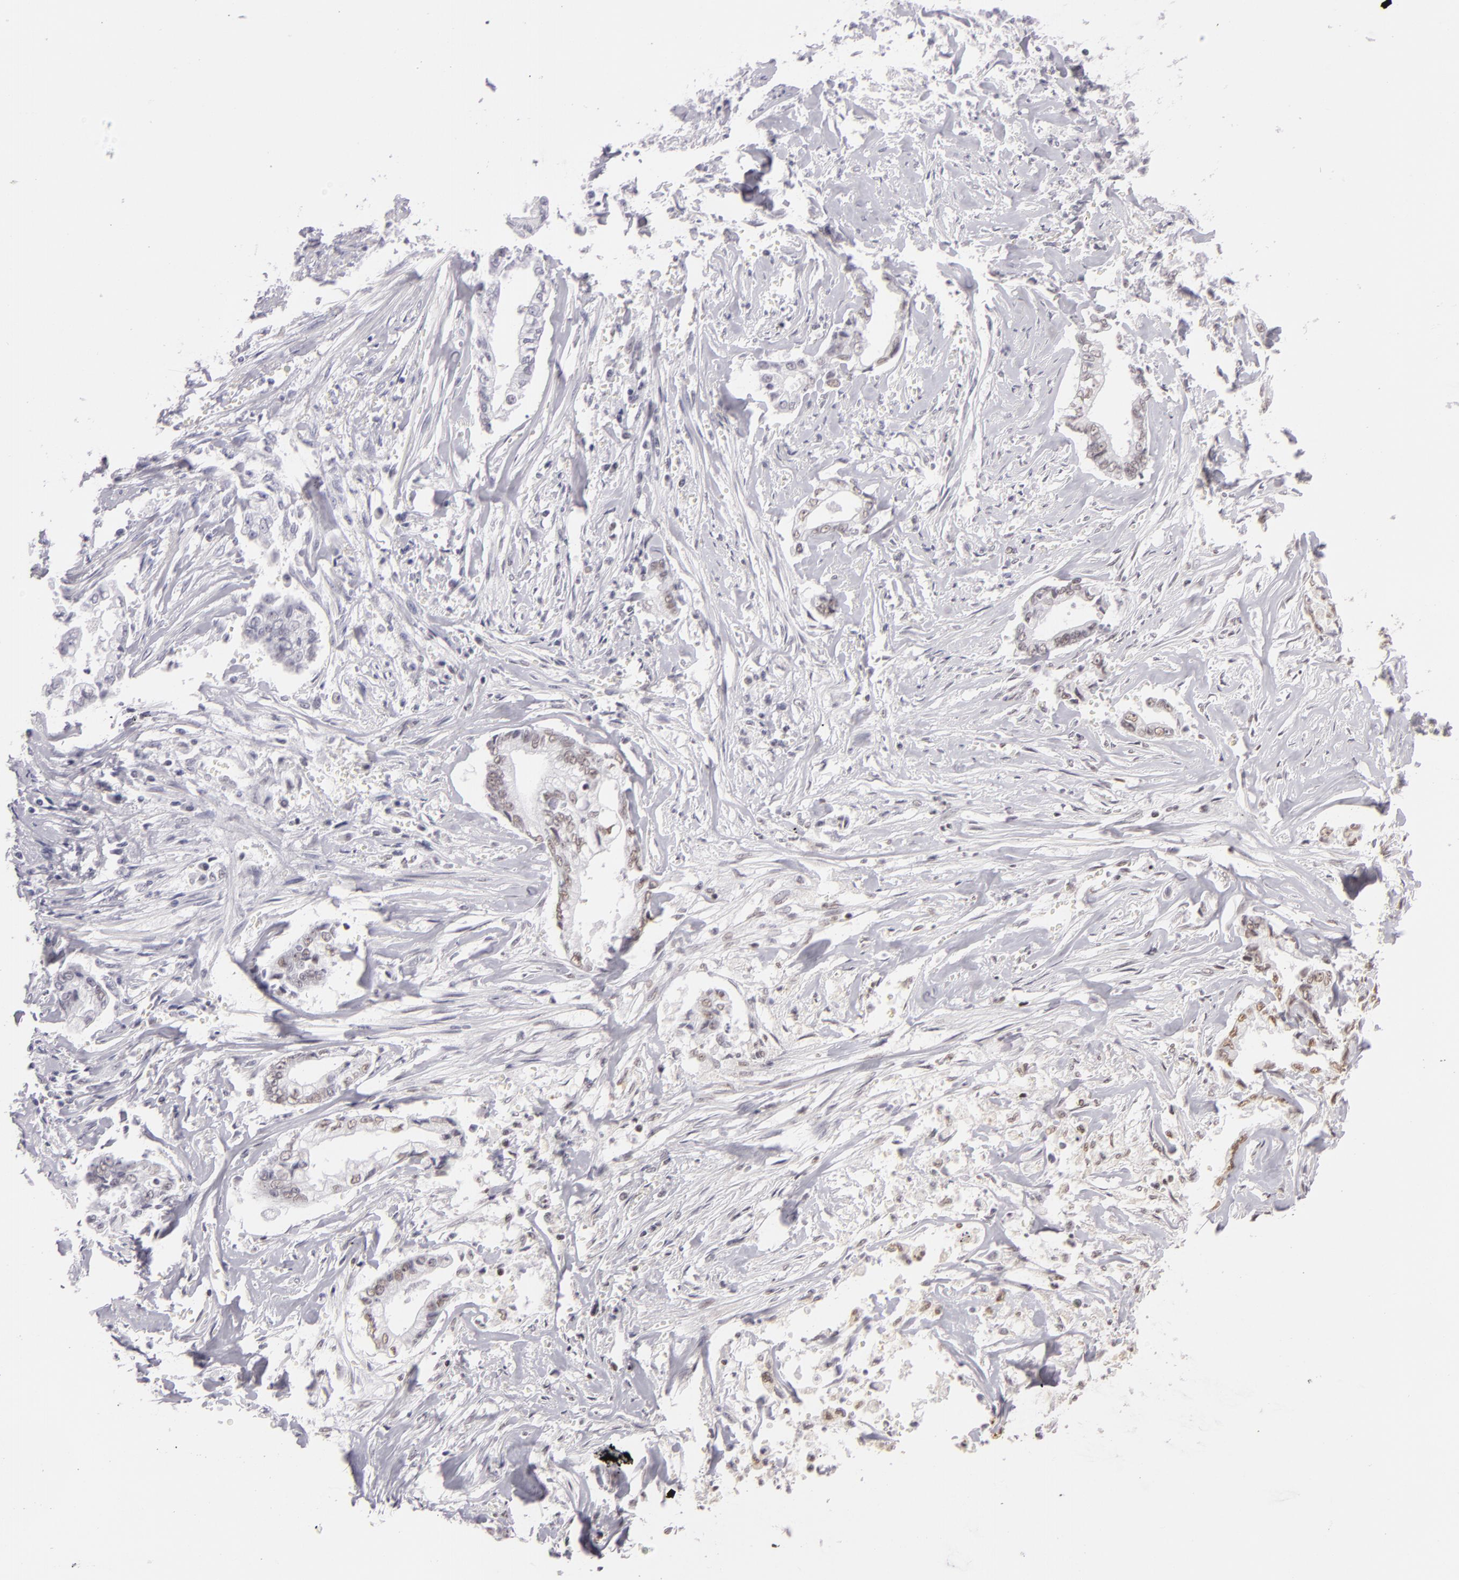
{"staining": {"intensity": "weak", "quantity": "25%-75%", "location": "nuclear"}, "tissue": "liver cancer", "cell_type": "Tumor cells", "image_type": "cancer", "snomed": [{"axis": "morphology", "description": "Cholangiocarcinoma"}, {"axis": "topography", "description": "Liver"}], "caption": "Brown immunohistochemical staining in human liver cancer (cholangiocarcinoma) demonstrates weak nuclear staining in approximately 25%-75% of tumor cells. (DAB = brown stain, brightfield microscopy at high magnification).", "gene": "INTS6", "patient": {"sex": "male", "age": 57}}